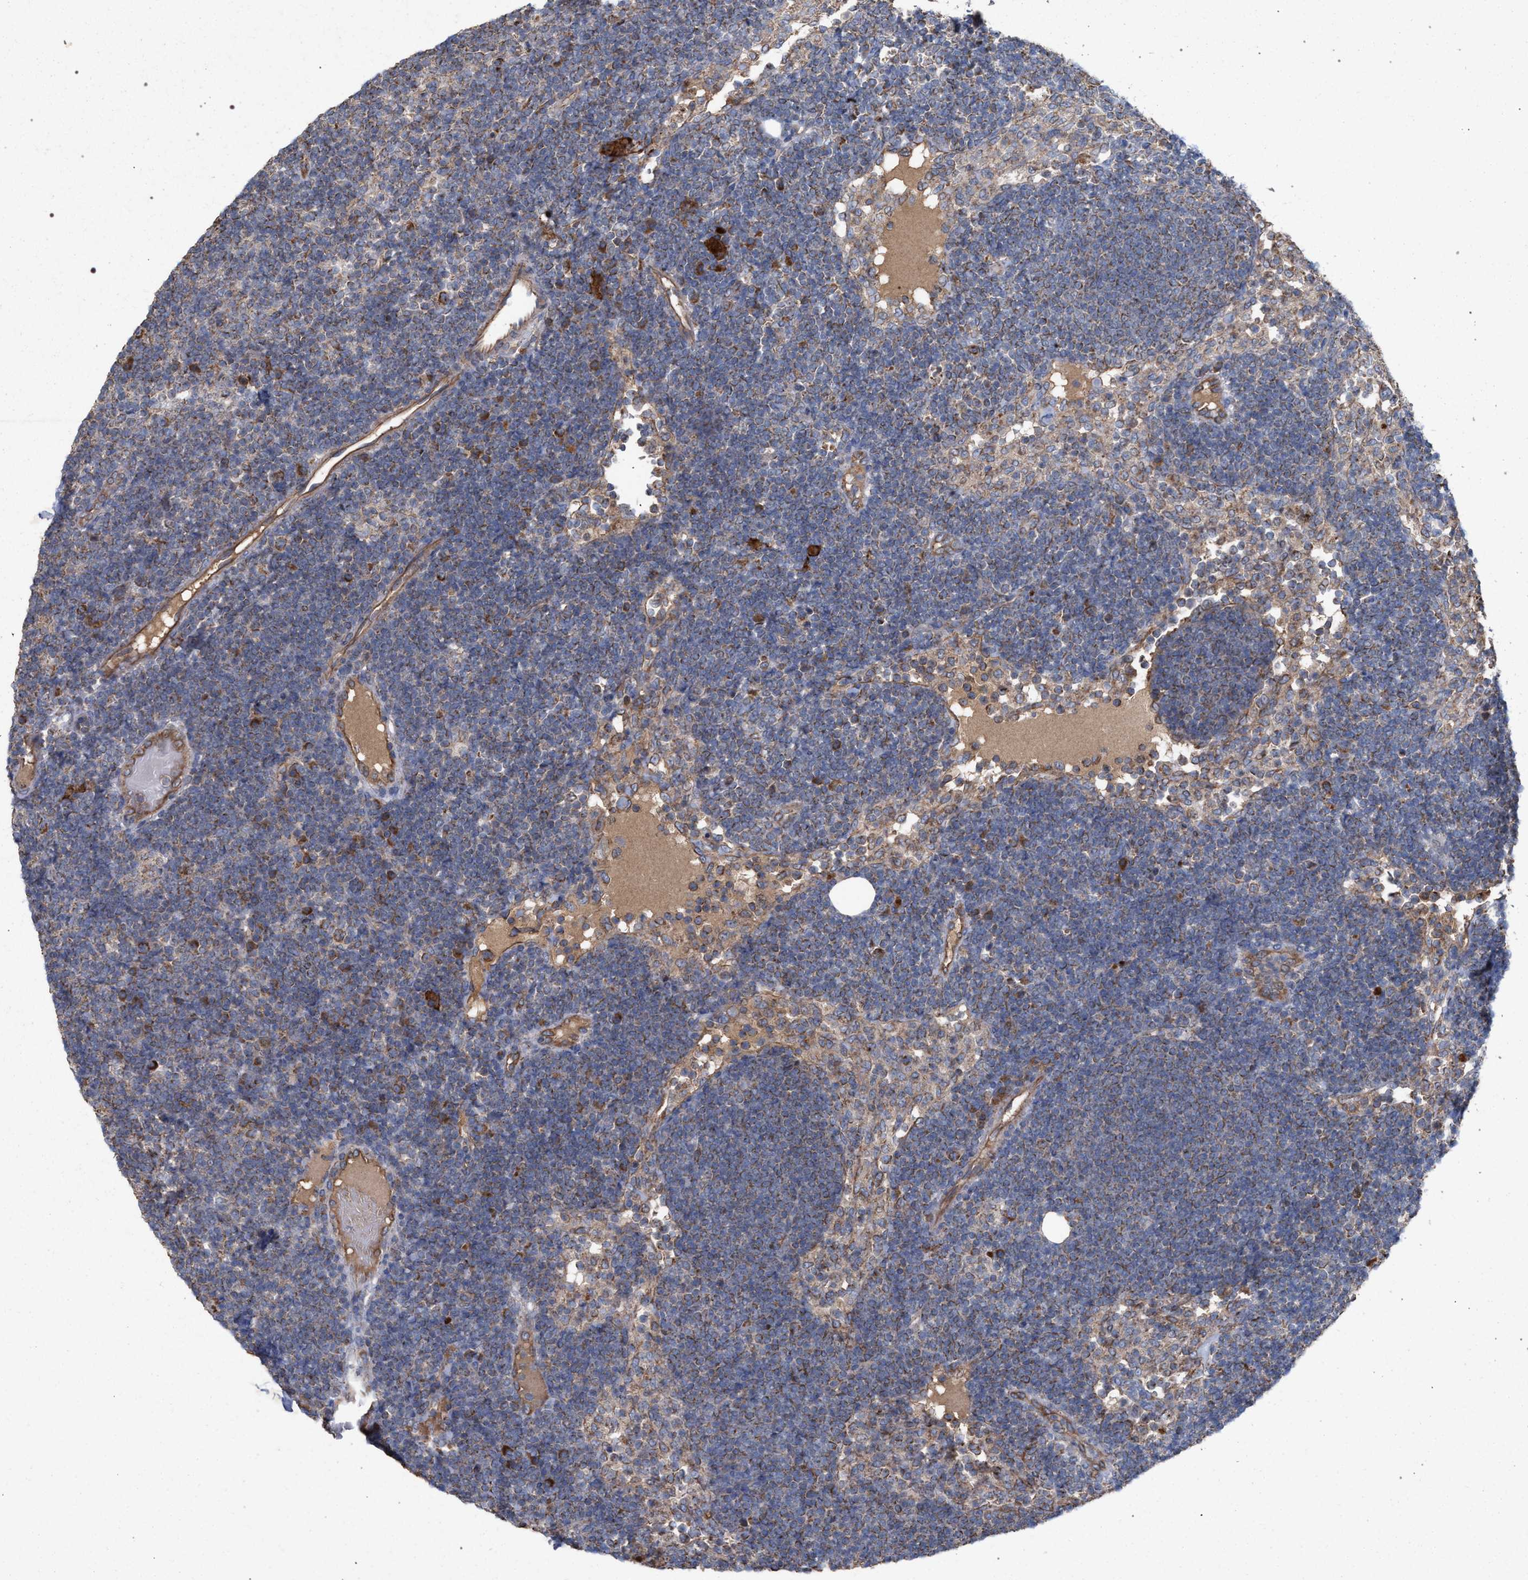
{"staining": {"intensity": "moderate", "quantity": "<25%", "location": "cytoplasmic/membranous"}, "tissue": "lymph node", "cell_type": "Germinal center cells", "image_type": "normal", "snomed": [{"axis": "morphology", "description": "Normal tissue, NOS"}, {"axis": "morphology", "description": "Carcinoid, malignant, NOS"}, {"axis": "topography", "description": "Lymph node"}], "caption": "A photomicrograph of human lymph node stained for a protein demonstrates moderate cytoplasmic/membranous brown staining in germinal center cells. (Brightfield microscopy of DAB IHC at high magnification).", "gene": "BCL2L12", "patient": {"sex": "male", "age": 47}}